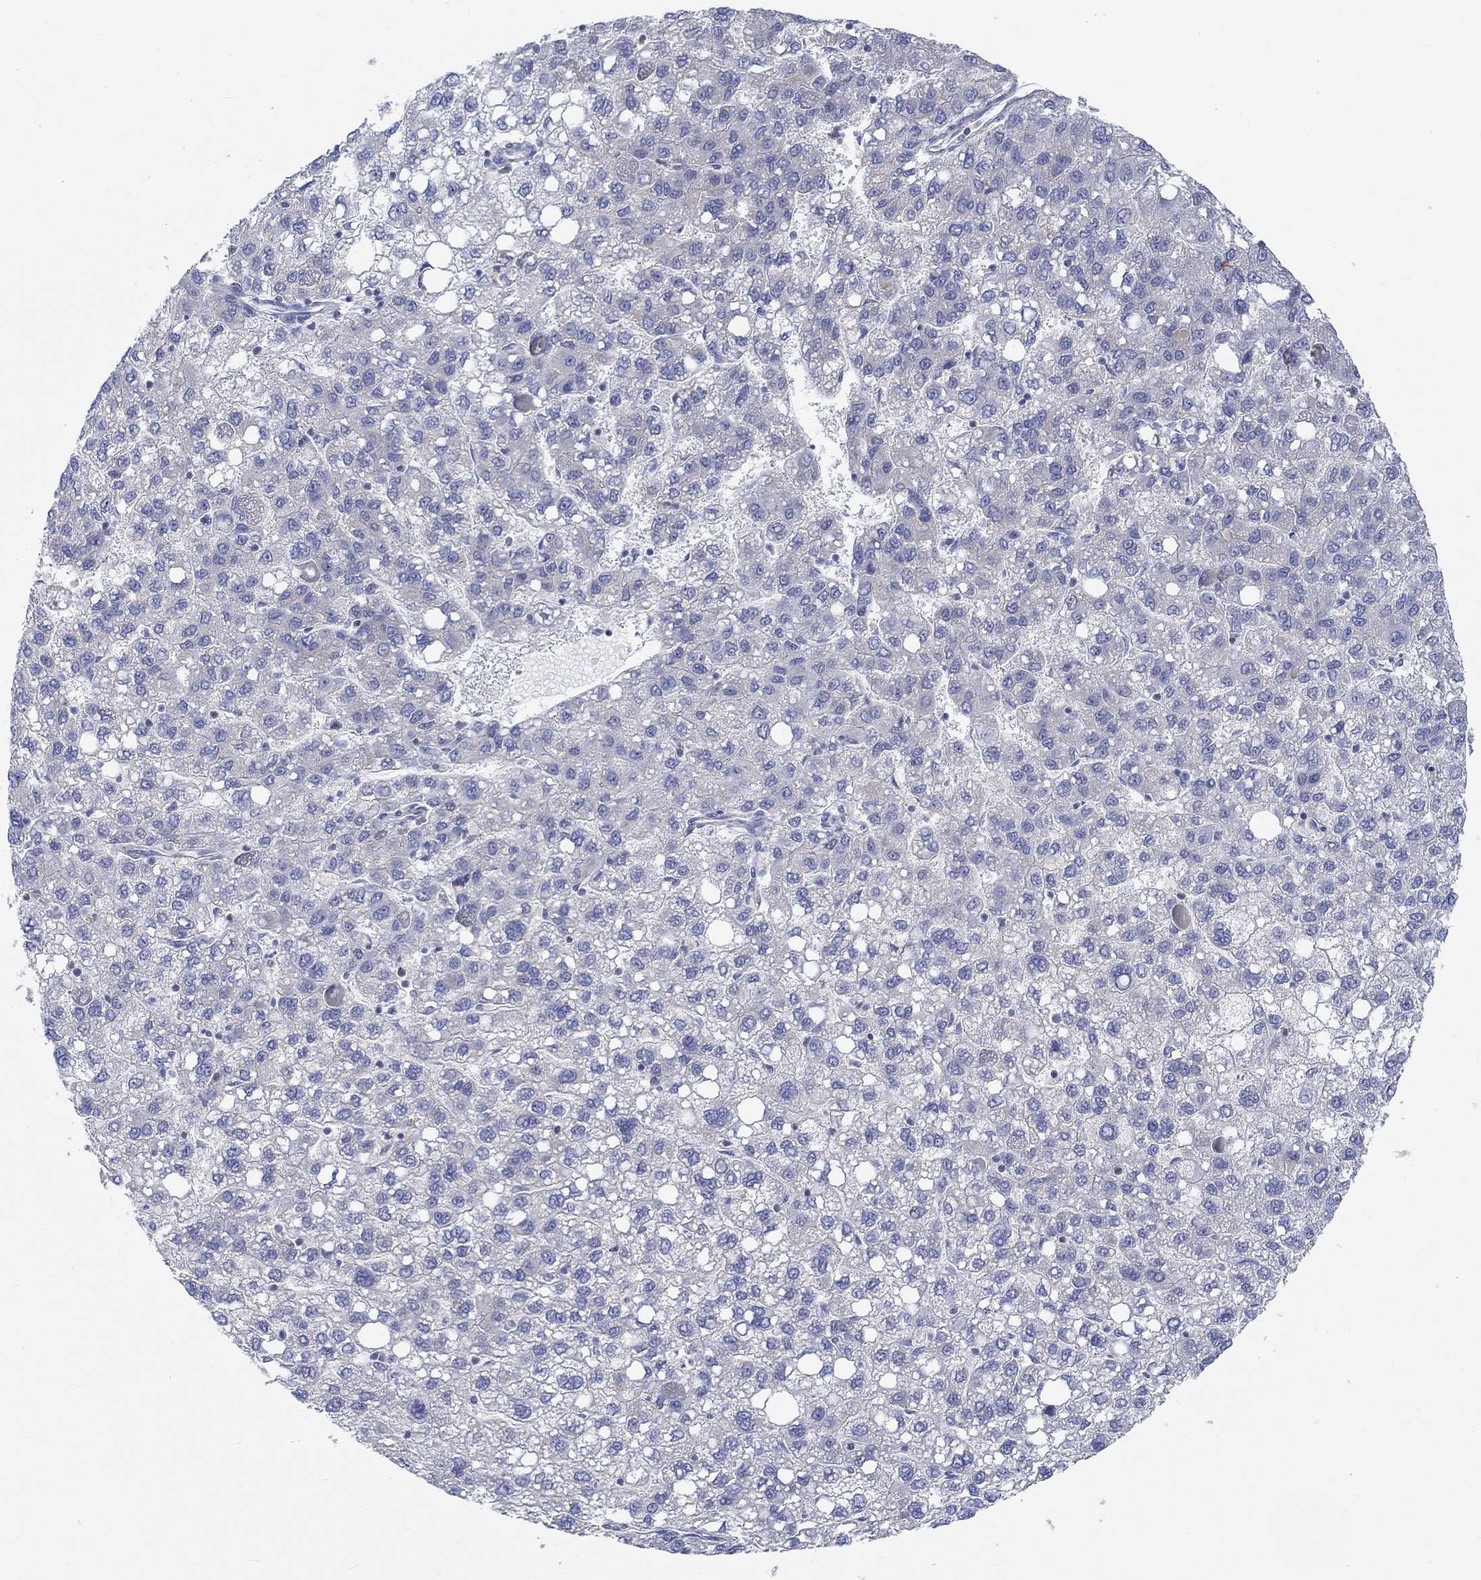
{"staining": {"intensity": "negative", "quantity": "none", "location": "none"}, "tissue": "liver cancer", "cell_type": "Tumor cells", "image_type": "cancer", "snomed": [{"axis": "morphology", "description": "Carcinoma, Hepatocellular, NOS"}, {"axis": "topography", "description": "Liver"}], "caption": "This is an IHC photomicrograph of human hepatocellular carcinoma (liver). There is no expression in tumor cells.", "gene": "NAV3", "patient": {"sex": "female", "age": 82}}